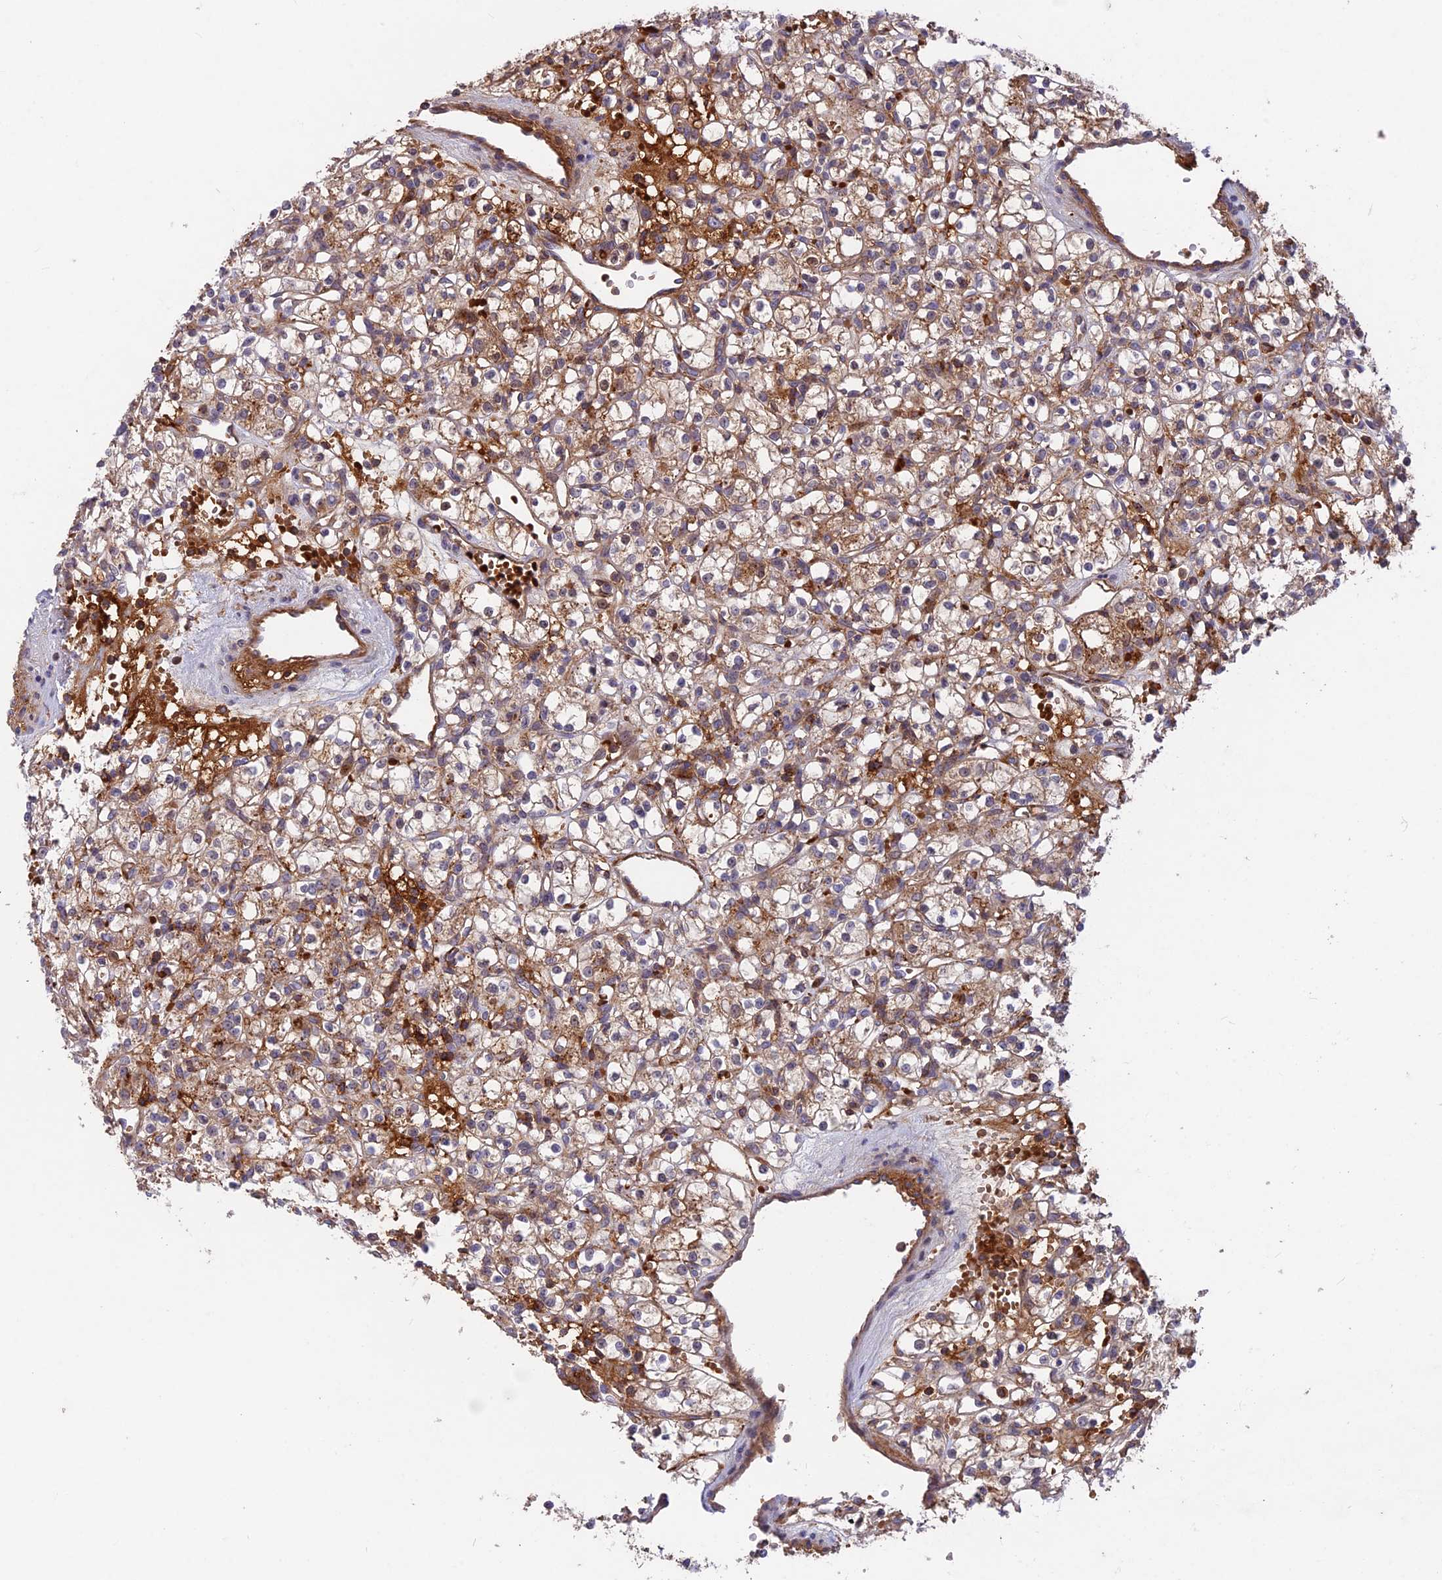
{"staining": {"intensity": "moderate", "quantity": "<25%", "location": "cytoplasmic/membranous"}, "tissue": "renal cancer", "cell_type": "Tumor cells", "image_type": "cancer", "snomed": [{"axis": "morphology", "description": "Adenocarcinoma, NOS"}, {"axis": "topography", "description": "Kidney"}], "caption": "An immunohistochemistry (IHC) image of neoplastic tissue is shown. Protein staining in brown labels moderate cytoplasmic/membranous positivity in adenocarcinoma (renal) within tumor cells. The staining was performed using DAB to visualize the protein expression in brown, while the nuclei were stained in blue with hematoxylin (Magnification: 20x).", "gene": "CPNE7", "patient": {"sex": "female", "age": 59}}